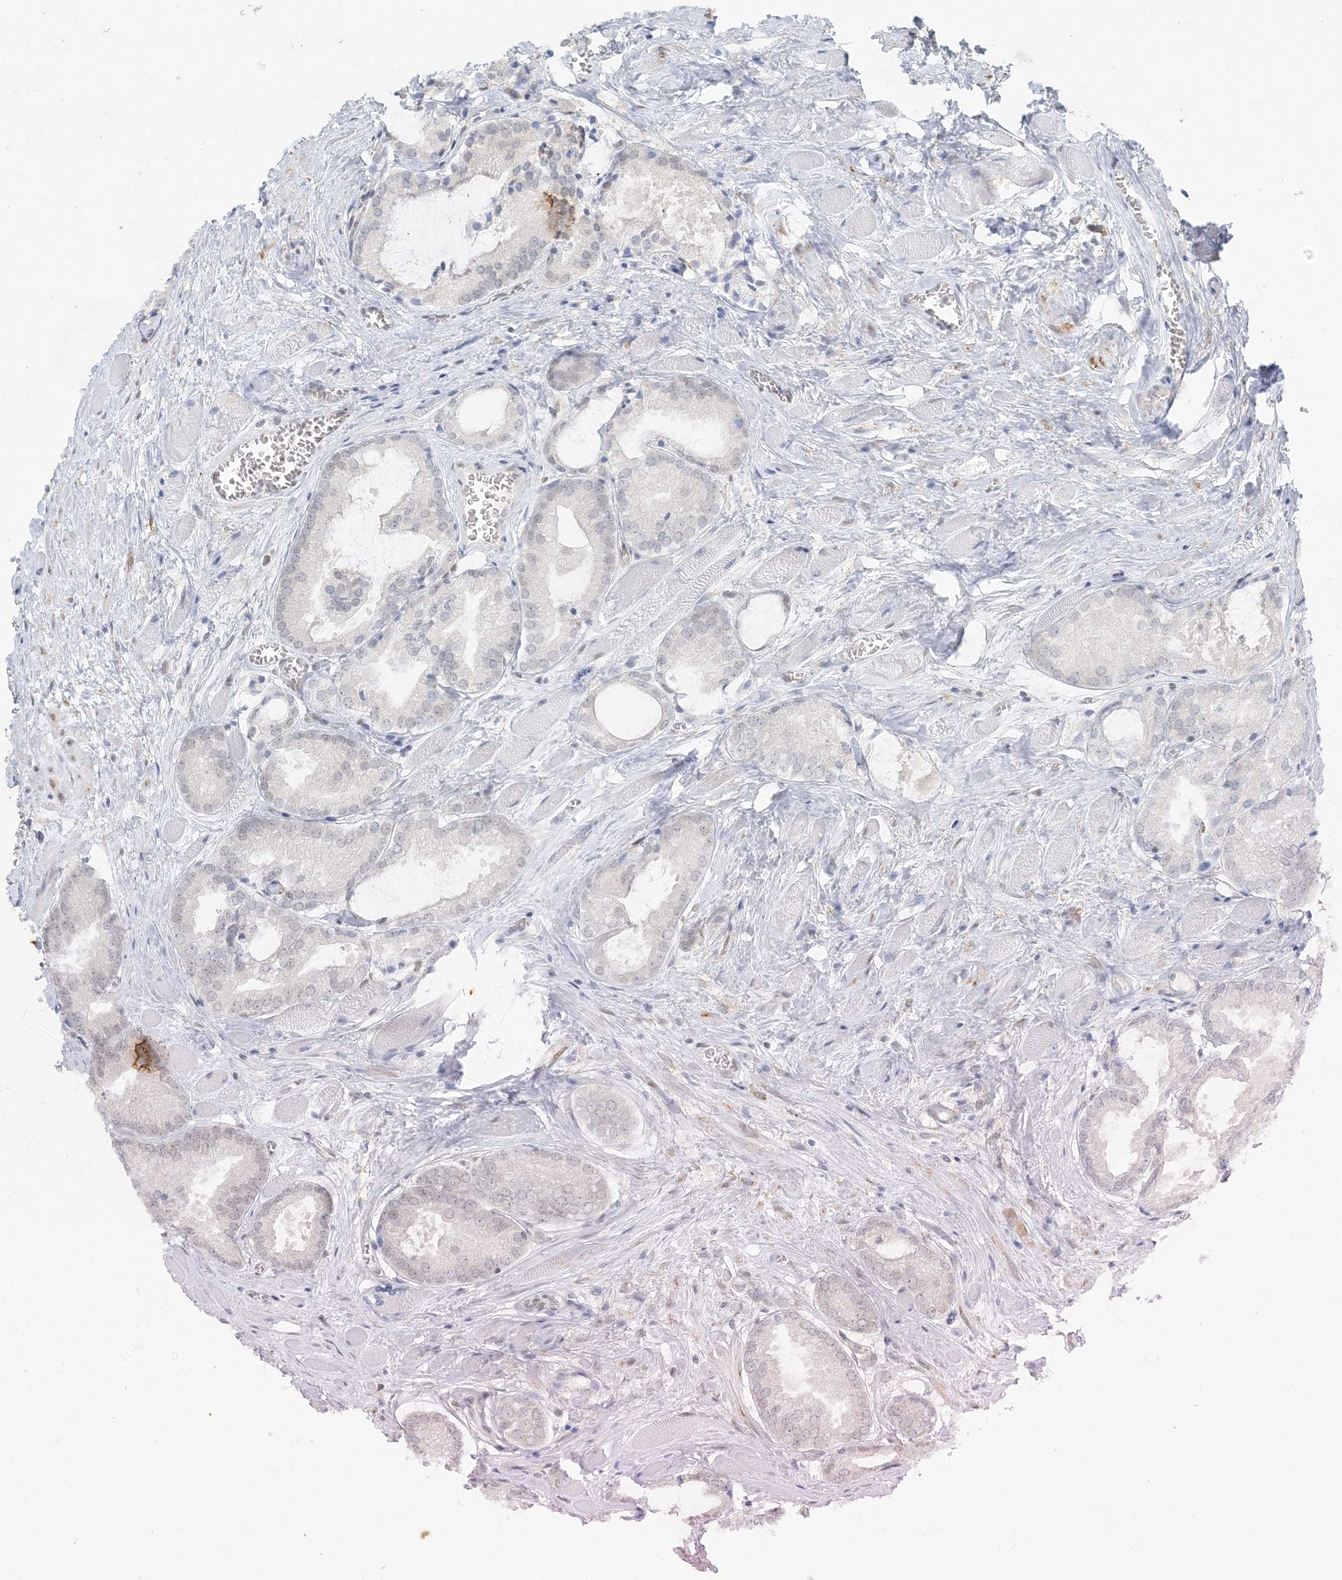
{"staining": {"intensity": "weak", "quantity": "<25%", "location": "nuclear"}, "tissue": "prostate cancer", "cell_type": "Tumor cells", "image_type": "cancer", "snomed": [{"axis": "morphology", "description": "Adenocarcinoma, Low grade"}, {"axis": "topography", "description": "Prostate"}], "caption": "Immunohistochemistry of human prostate adenocarcinoma (low-grade) shows no expression in tumor cells.", "gene": "AK9", "patient": {"sex": "male", "age": 67}}